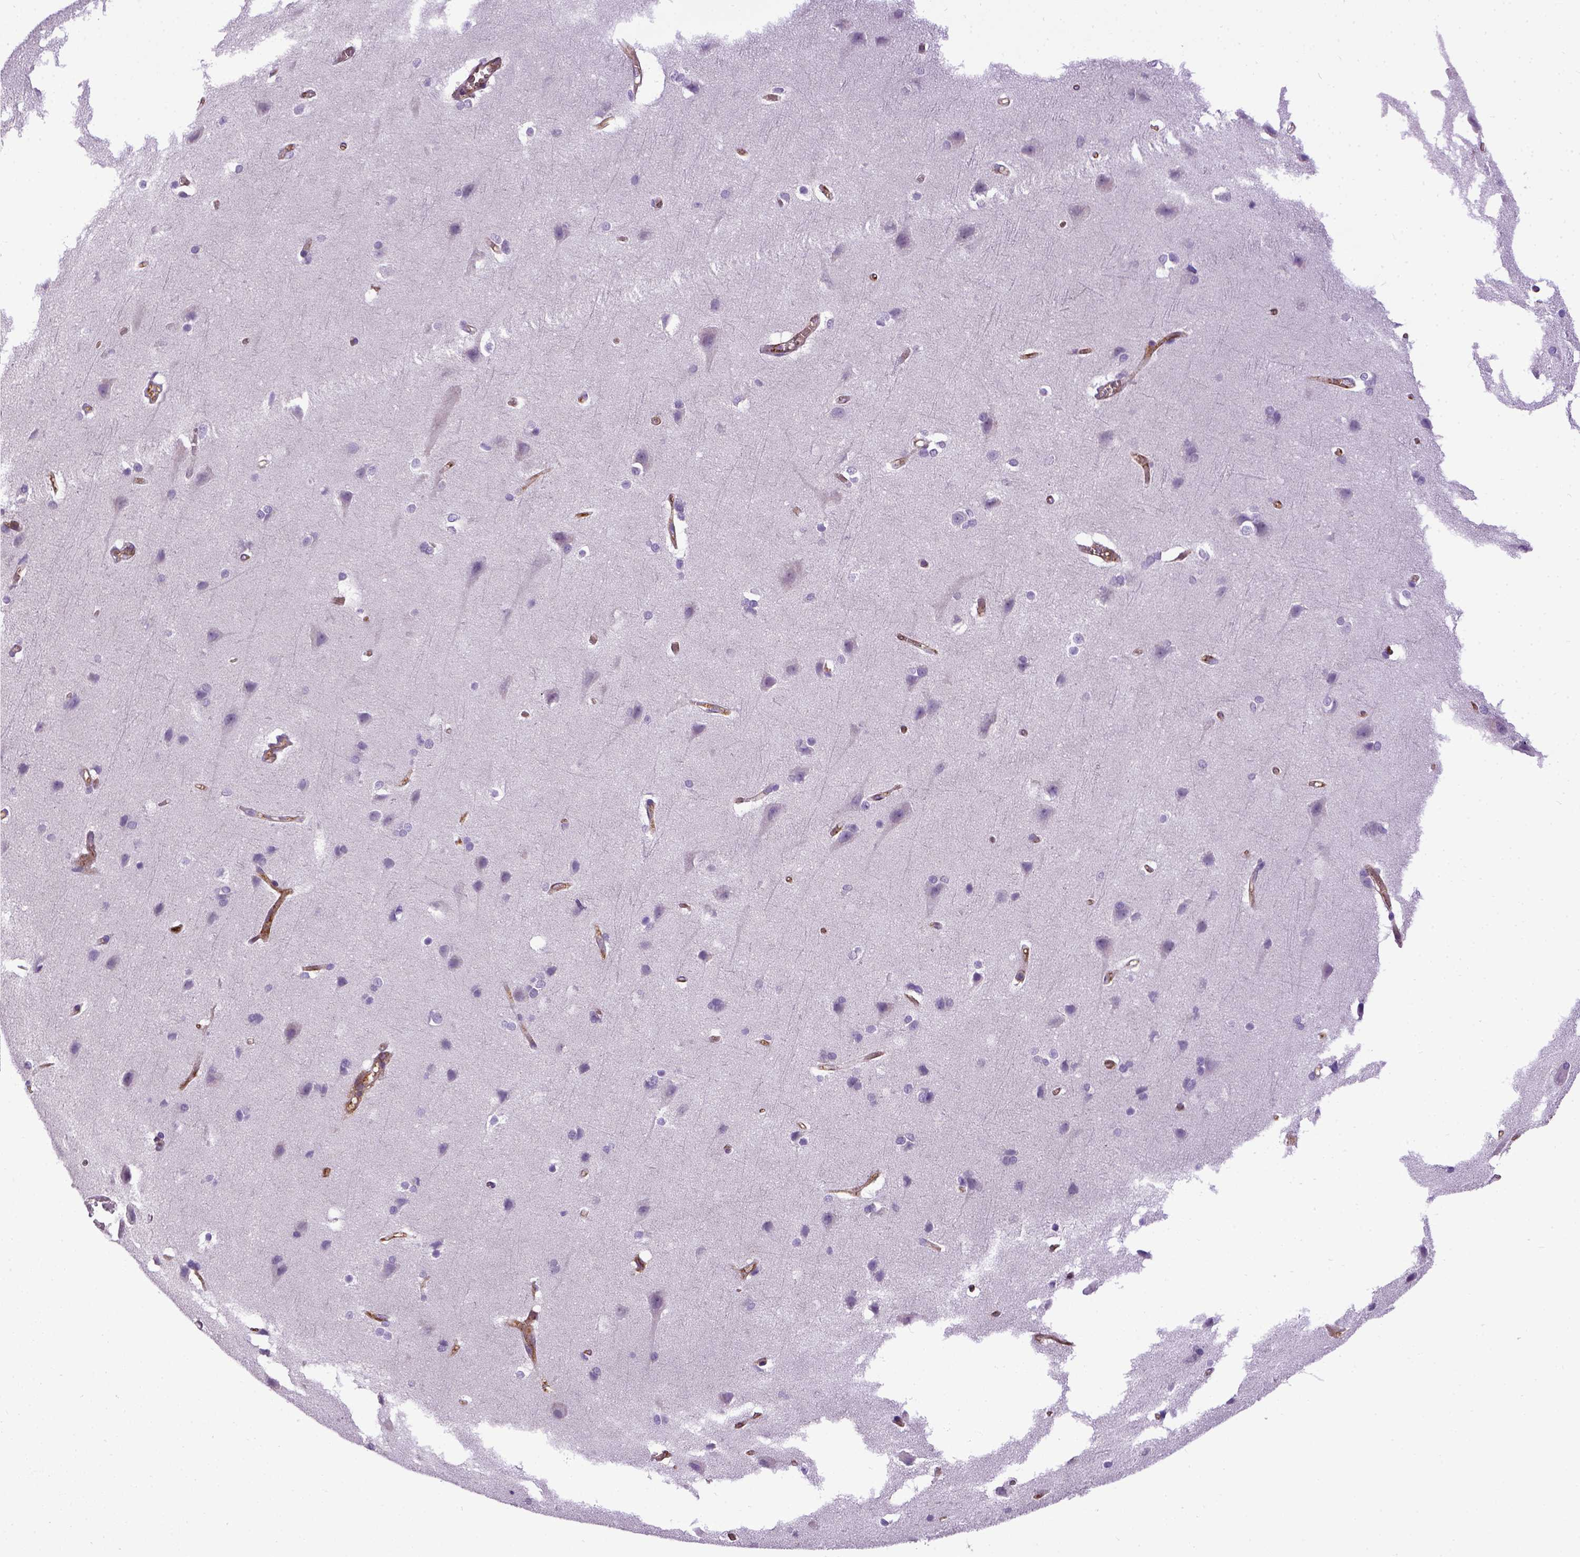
{"staining": {"intensity": "moderate", "quantity": ">75%", "location": "cytoplasmic/membranous"}, "tissue": "cerebral cortex", "cell_type": "Endothelial cells", "image_type": "normal", "snomed": [{"axis": "morphology", "description": "Normal tissue, NOS"}, {"axis": "topography", "description": "Cerebral cortex"}], "caption": "DAB immunohistochemical staining of normal cerebral cortex shows moderate cytoplasmic/membranous protein expression in approximately >75% of endothelial cells. The protein of interest is shown in brown color, while the nuclei are stained blue.", "gene": "ENG", "patient": {"sex": "male", "age": 37}}